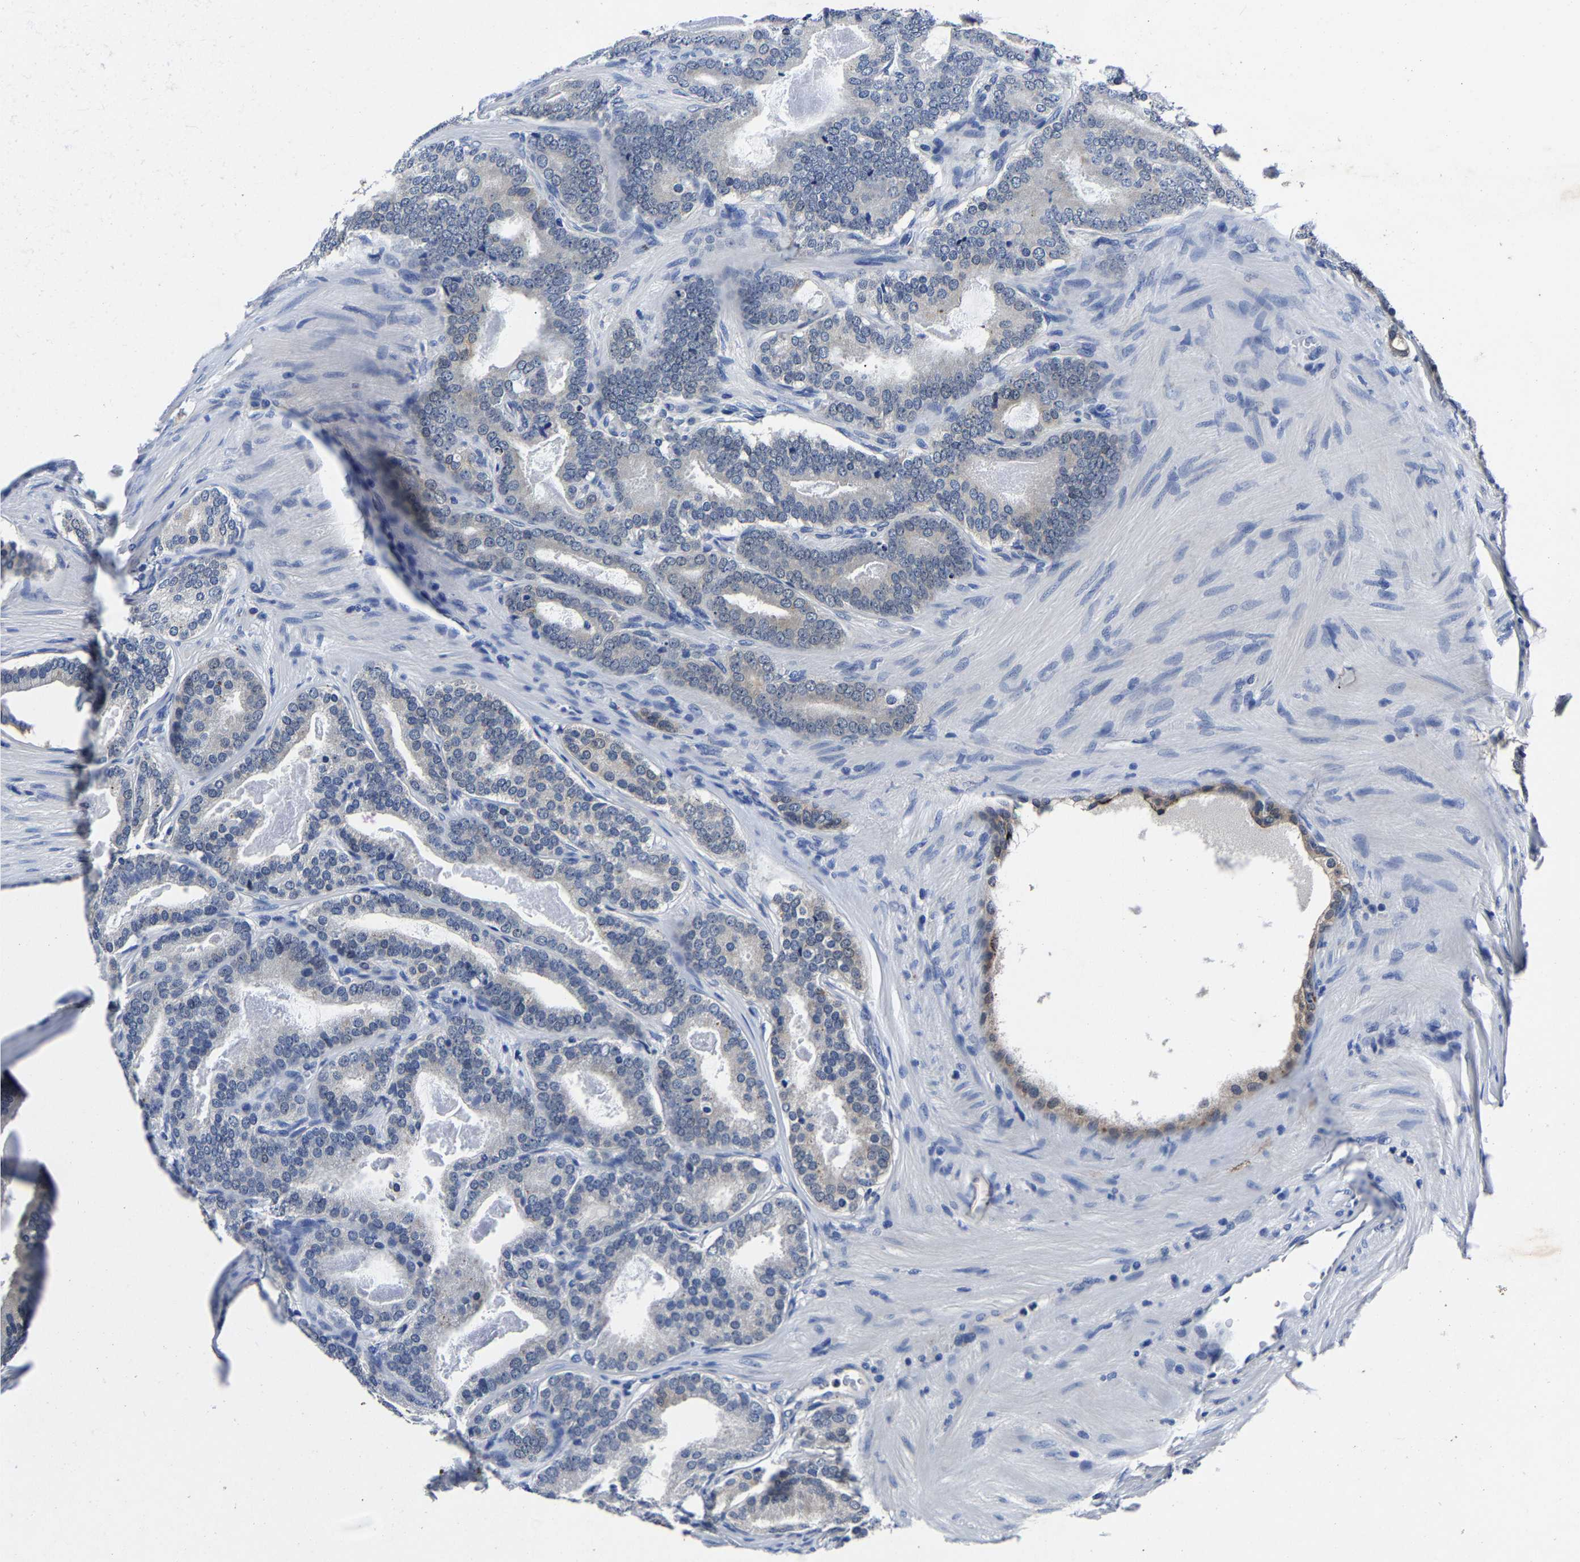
{"staining": {"intensity": "negative", "quantity": "none", "location": "none"}, "tissue": "prostate cancer", "cell_type": "Tumor cells", "image_type": "cancer", "snomed": [{"axis": "morphology", "description": "Adenocarcinoma, High grade"}, {"axis": "topography", "description": "Prostate"}], "caption": "DAB immunohistochemical staining of human prostate high-grade adenocarcinoma shows no significant expression in tumor cells. Brightfield microscopy of IHC stained with DAB (brown) and hematoxylin (blue), captured at high magnification.", "gene": "PSPH", "patient": {"sex": "male", "age": 60}}